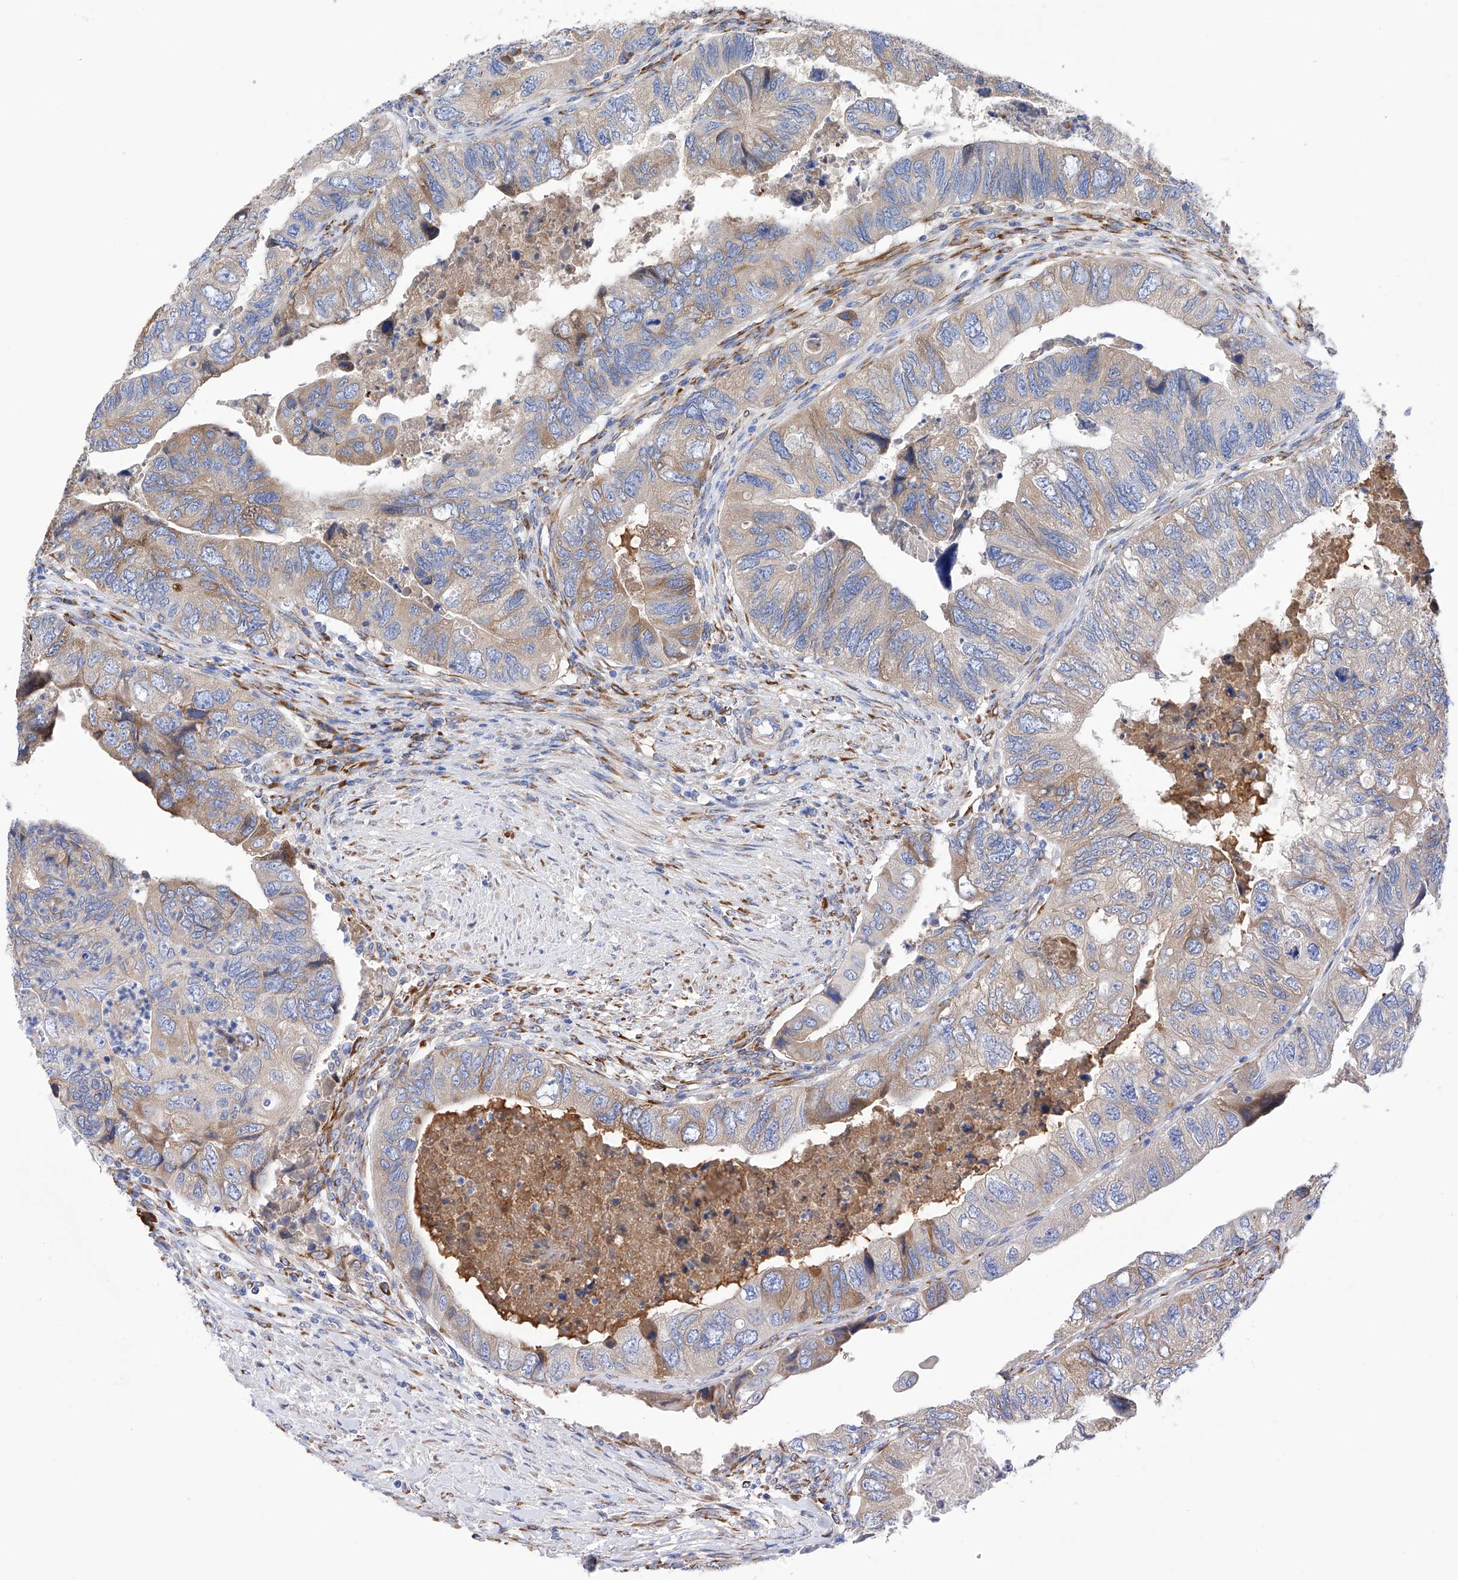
{"staining": {"intensity": "moderate", "quantity": "<25%", "location": "cytoplasmic/membranous"}, "tissue": "colorectal cancer", "cell_type": "Tumor cells", "image_type": "cancer", "snomed": [{"axis": "morphology", "description": "Adenocarcinoma, NOS"}, {"axis": "topography", "description": "Rectum"}], "caption": "Protein staining of adenocarcinoma (colorectal) tissue shows moderate cytoplasmic/membranous positivity in approximately <25% of tumor cells. (DAB IHC, brown staining for protein, blue staining for nuclei).", "gene": "PDIA5", "patient": {"sex": "male", "age": 63}}